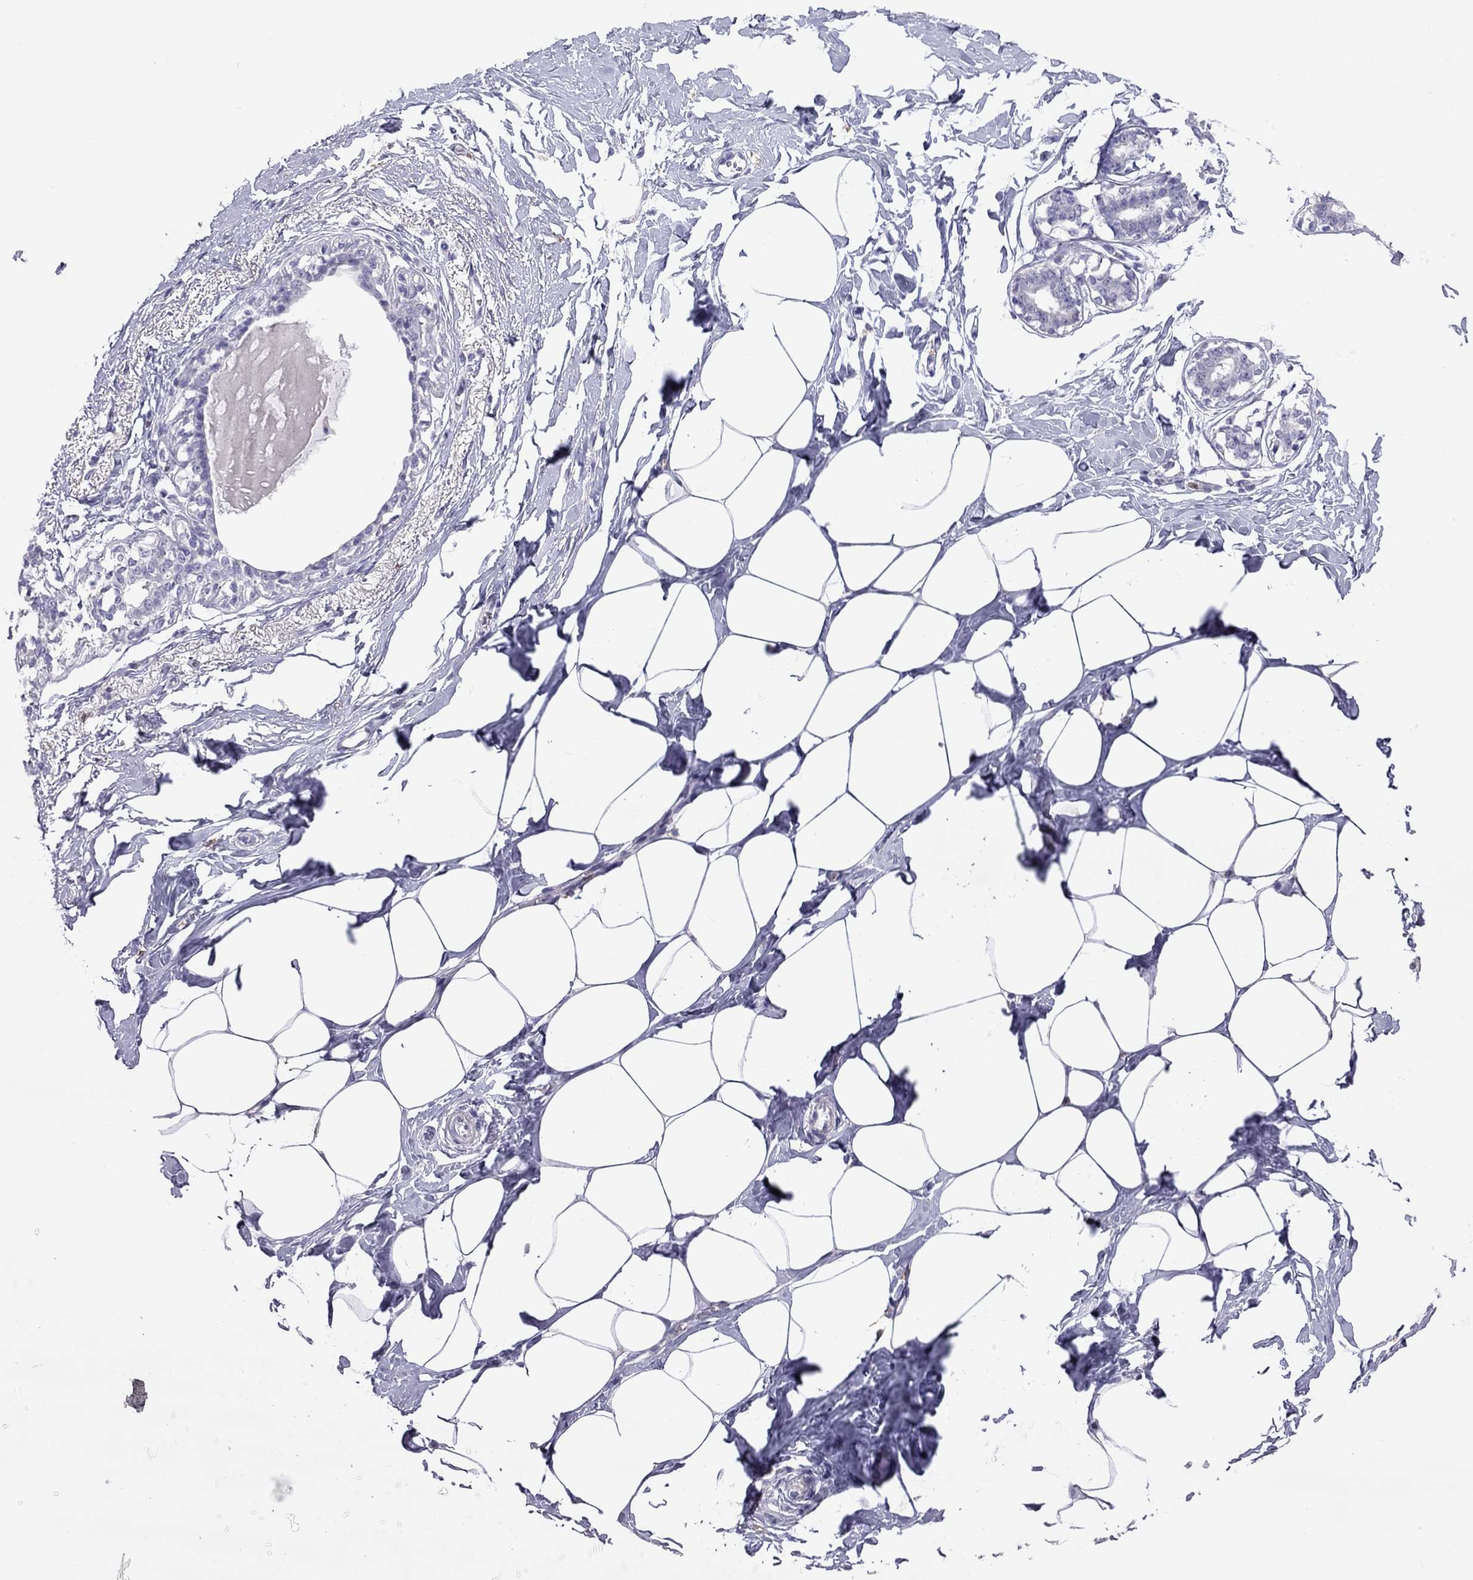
{"staining": {"intensity": "negative", "quantity": "none", "location": "none"}, "tissue": "breast", "cell_type": "Adipocytes", "image_type": "normal", "snomed": [{"axis": "morphology", "description": "Normal tissue, NOS"}, {"axis": "morphology", "description": "Lobular carcinoma, in situ"}, {"axis": "topography", "description": "Breast"}], "caption": "This is an immunohistochemistry (IHC) micrograph of benign human breast. There is no expression in adipocytes.", "gene": "PPP1R3A", "patient": {"sex": "female", "age": 35}}